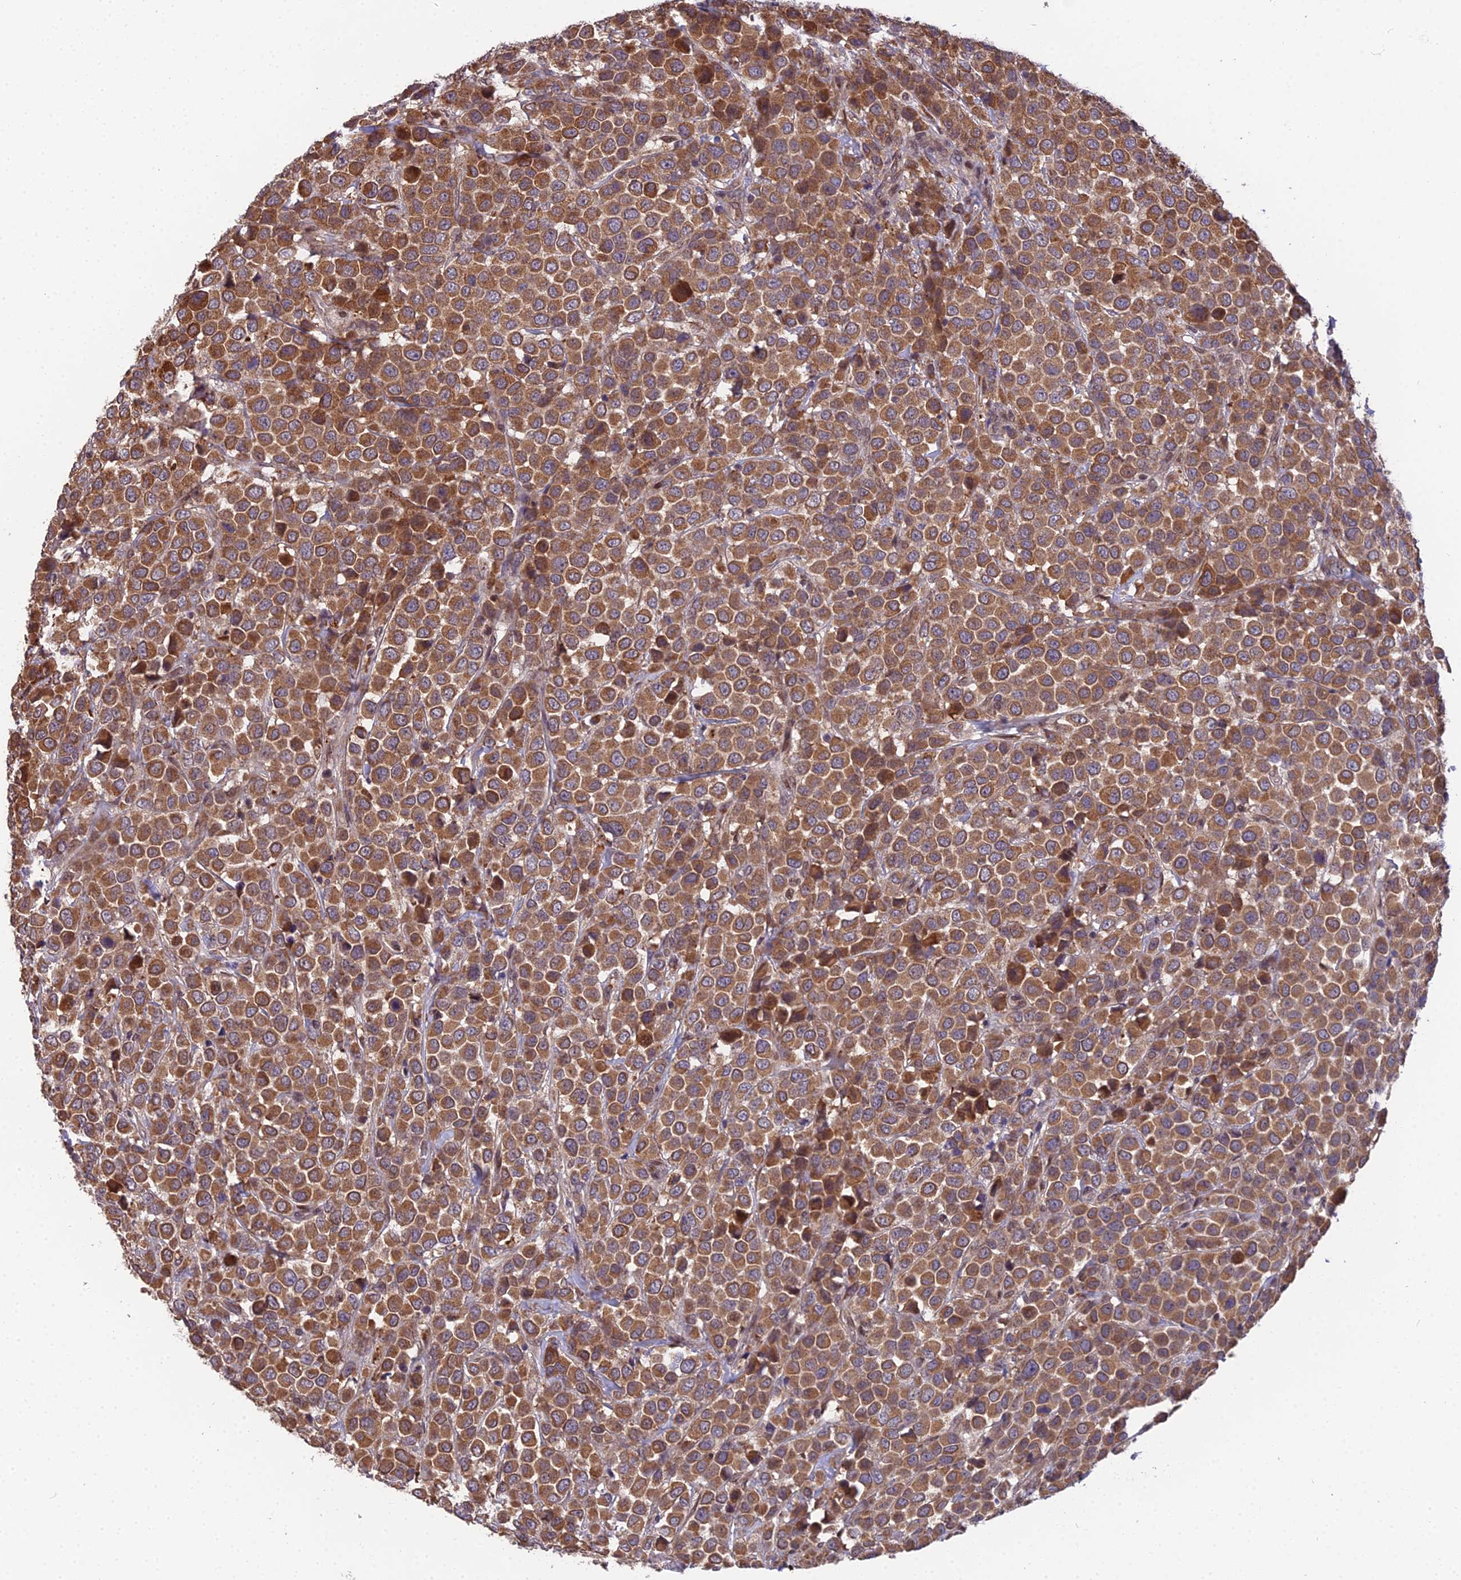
{"staining": {"intensity": "moderate", "quantity": ">75%", "location": "cytoplasmic/membranous"}, "tissue": "breast cancer", "cell_type": "Tumor cells", "image_type": "cancer", "snomed": [{"axis": "morphology", "description": "Duct carcinoma"}, {"axis": "topography", "description": "Breast"}], "caption": "Immunohistochemistry (IHC) (DAB) staining of human infiltrating ductal carcinoma (breast) displays moderate cytoplasmic/membranous protein positivity in approximately >75% of tumor cells.", "gene": "CYP2R1", "patient": {"sex": "female", "age": 61}}